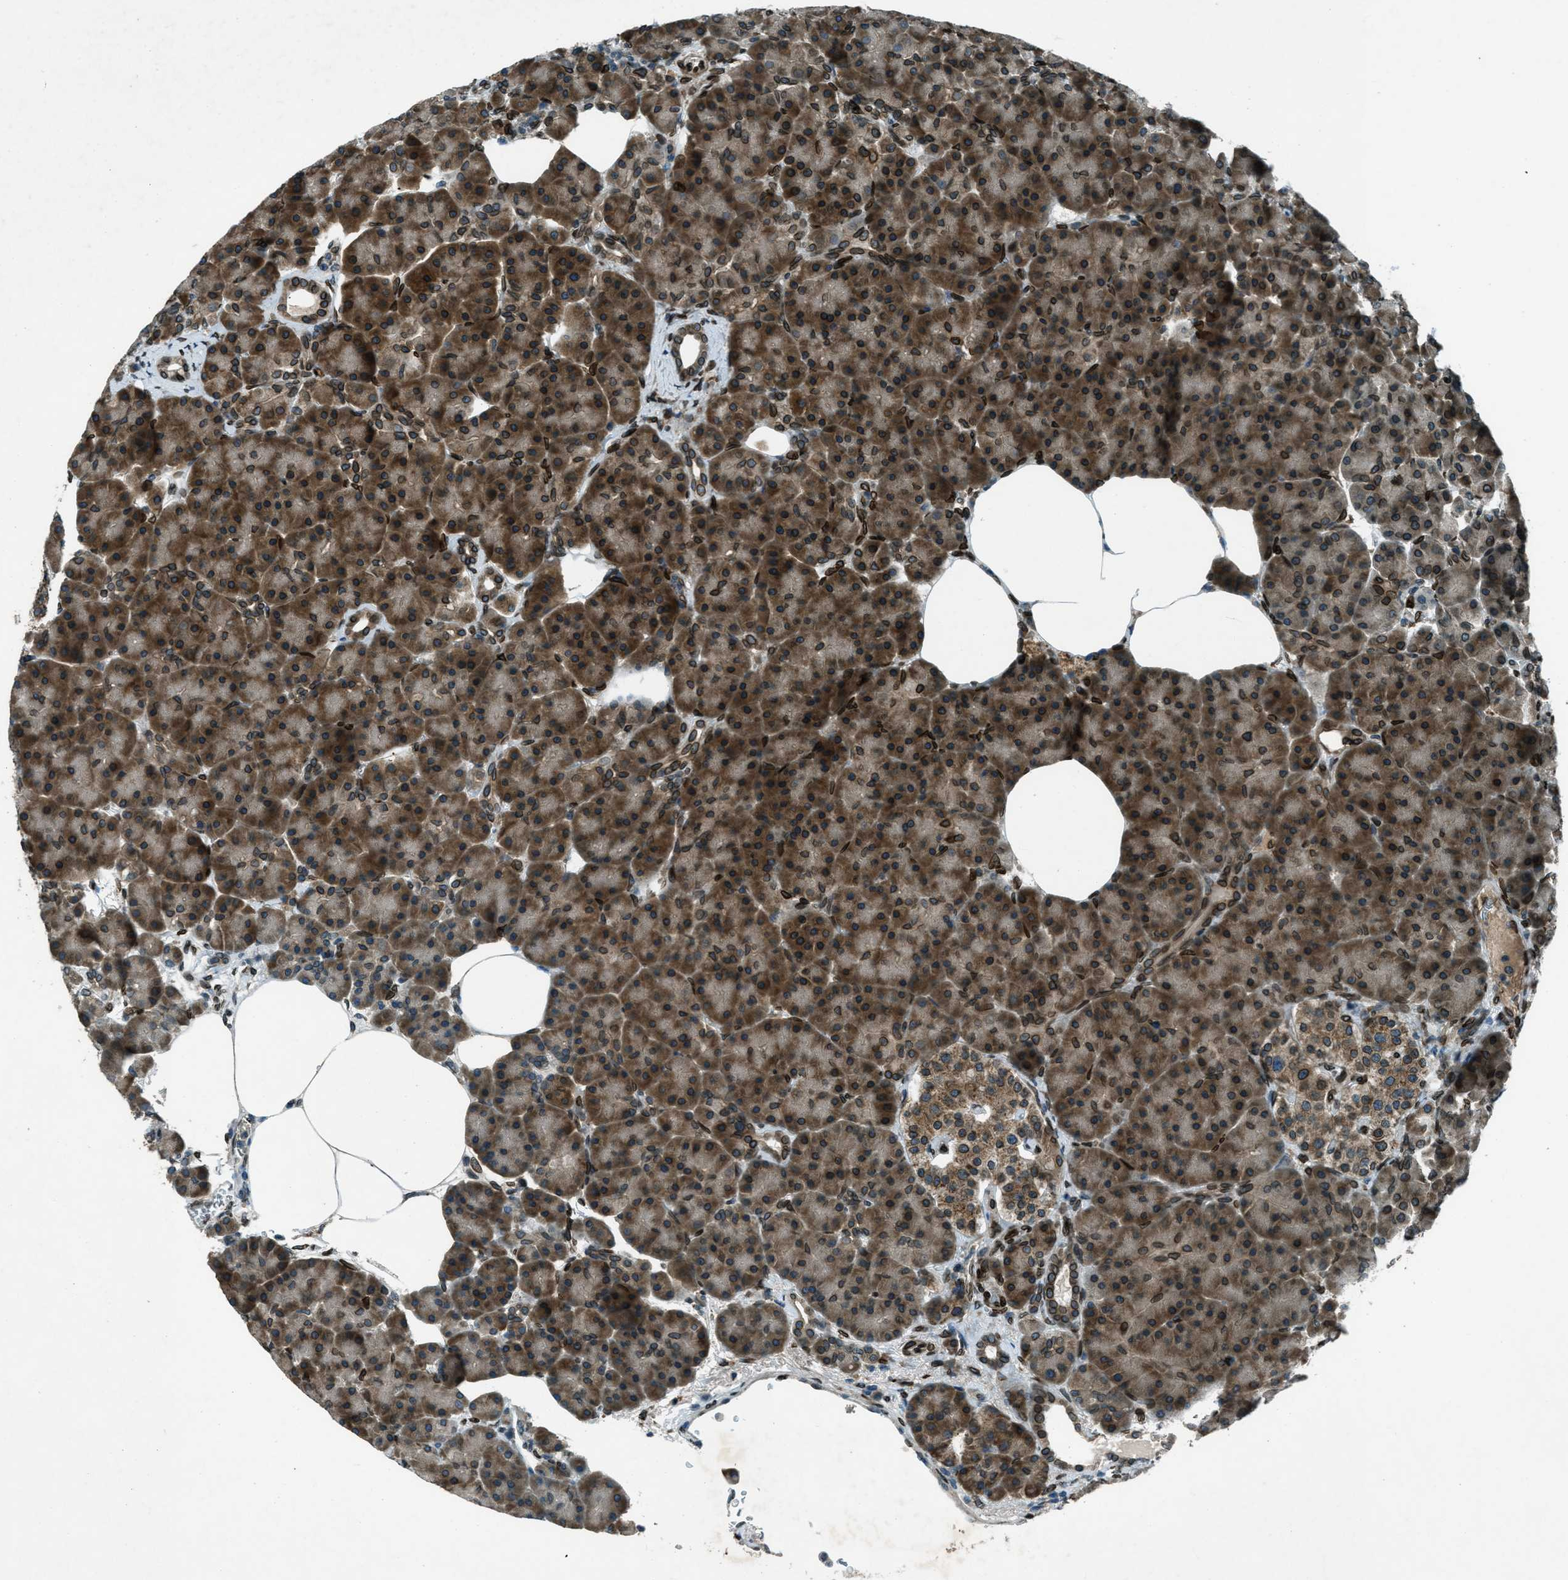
{"staining": {"intensity": "strong", "quantity": ">75%", "location": "cytoplasmic/membranous,nuclear"}, "tissue": "pancreas", "cell_type": "Exocrine glandular cells", "image_type": "normal", "snomed": [{"axis": "morphology", "description": "Normal tissue, NOS"}, {"axis": "topography", "description": "Pancreas"}], "caption": "The image reveals staining of normal pancreas, revealing strong cytoplasmic/membranous,nuclear protein positivity (brown color) within exocrine glandular cells.", "gene": "LEMD2", "patient": {"sex": "female", "age": 70}}